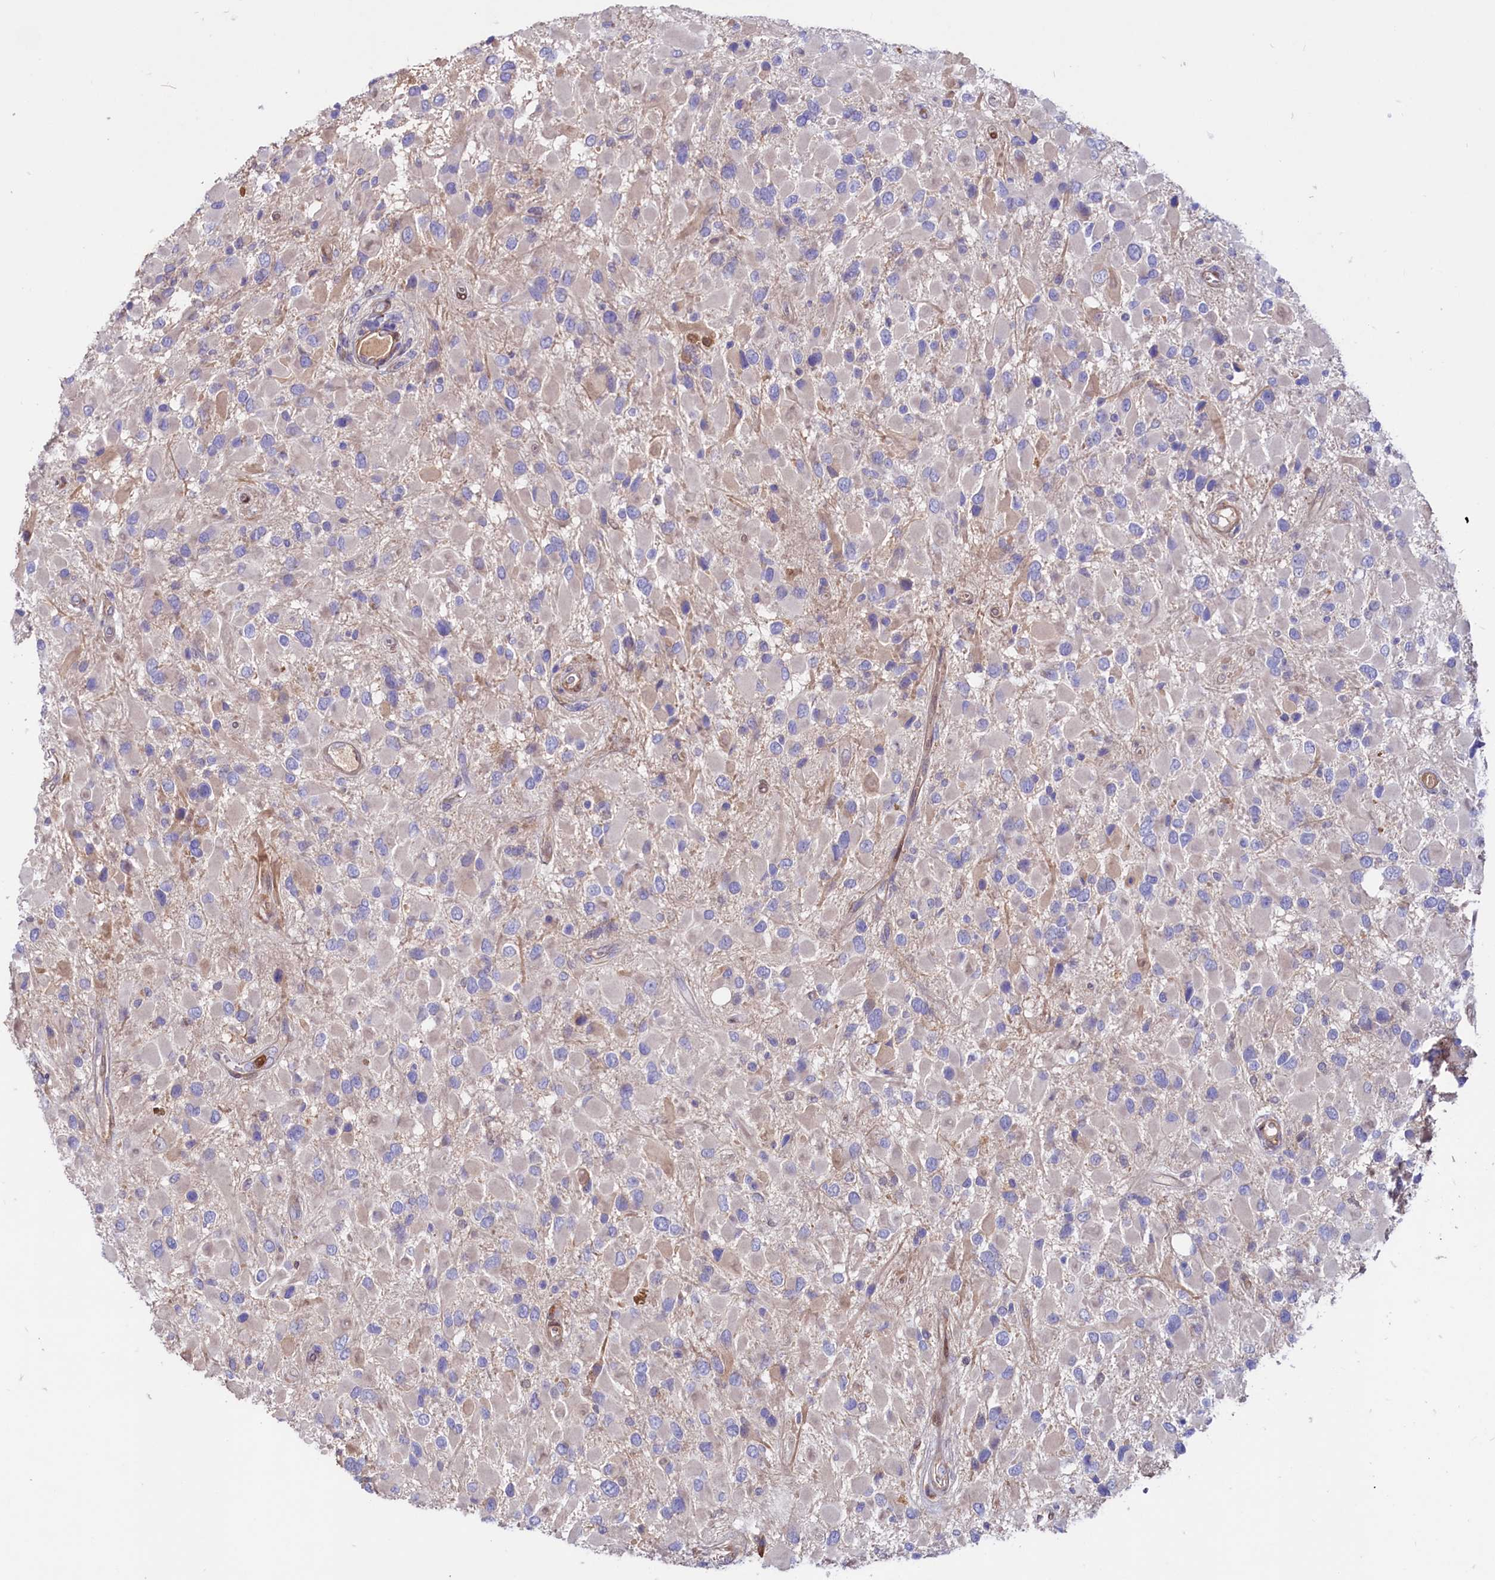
{"staining": {"intensity": "negative", "quantity": "none", "location": "none"}, "tissue": "glioma", "cell_type": "Tumor cells", "image_type": "cancer", "snomed": [{"axis": "morphology", "description": "Glioma, malignant, High grade"}, {"axis": "topography", "description": "Brain"}], "caption": "Immunohistochemistry (IHC) image of neoplastic tissue: malignant glioma (high-grade) stained with DAB exhibits no significant protein expression in tumor cells.", "gene": "IL17RD", "patient": {"sex": "male", "age": 53}}